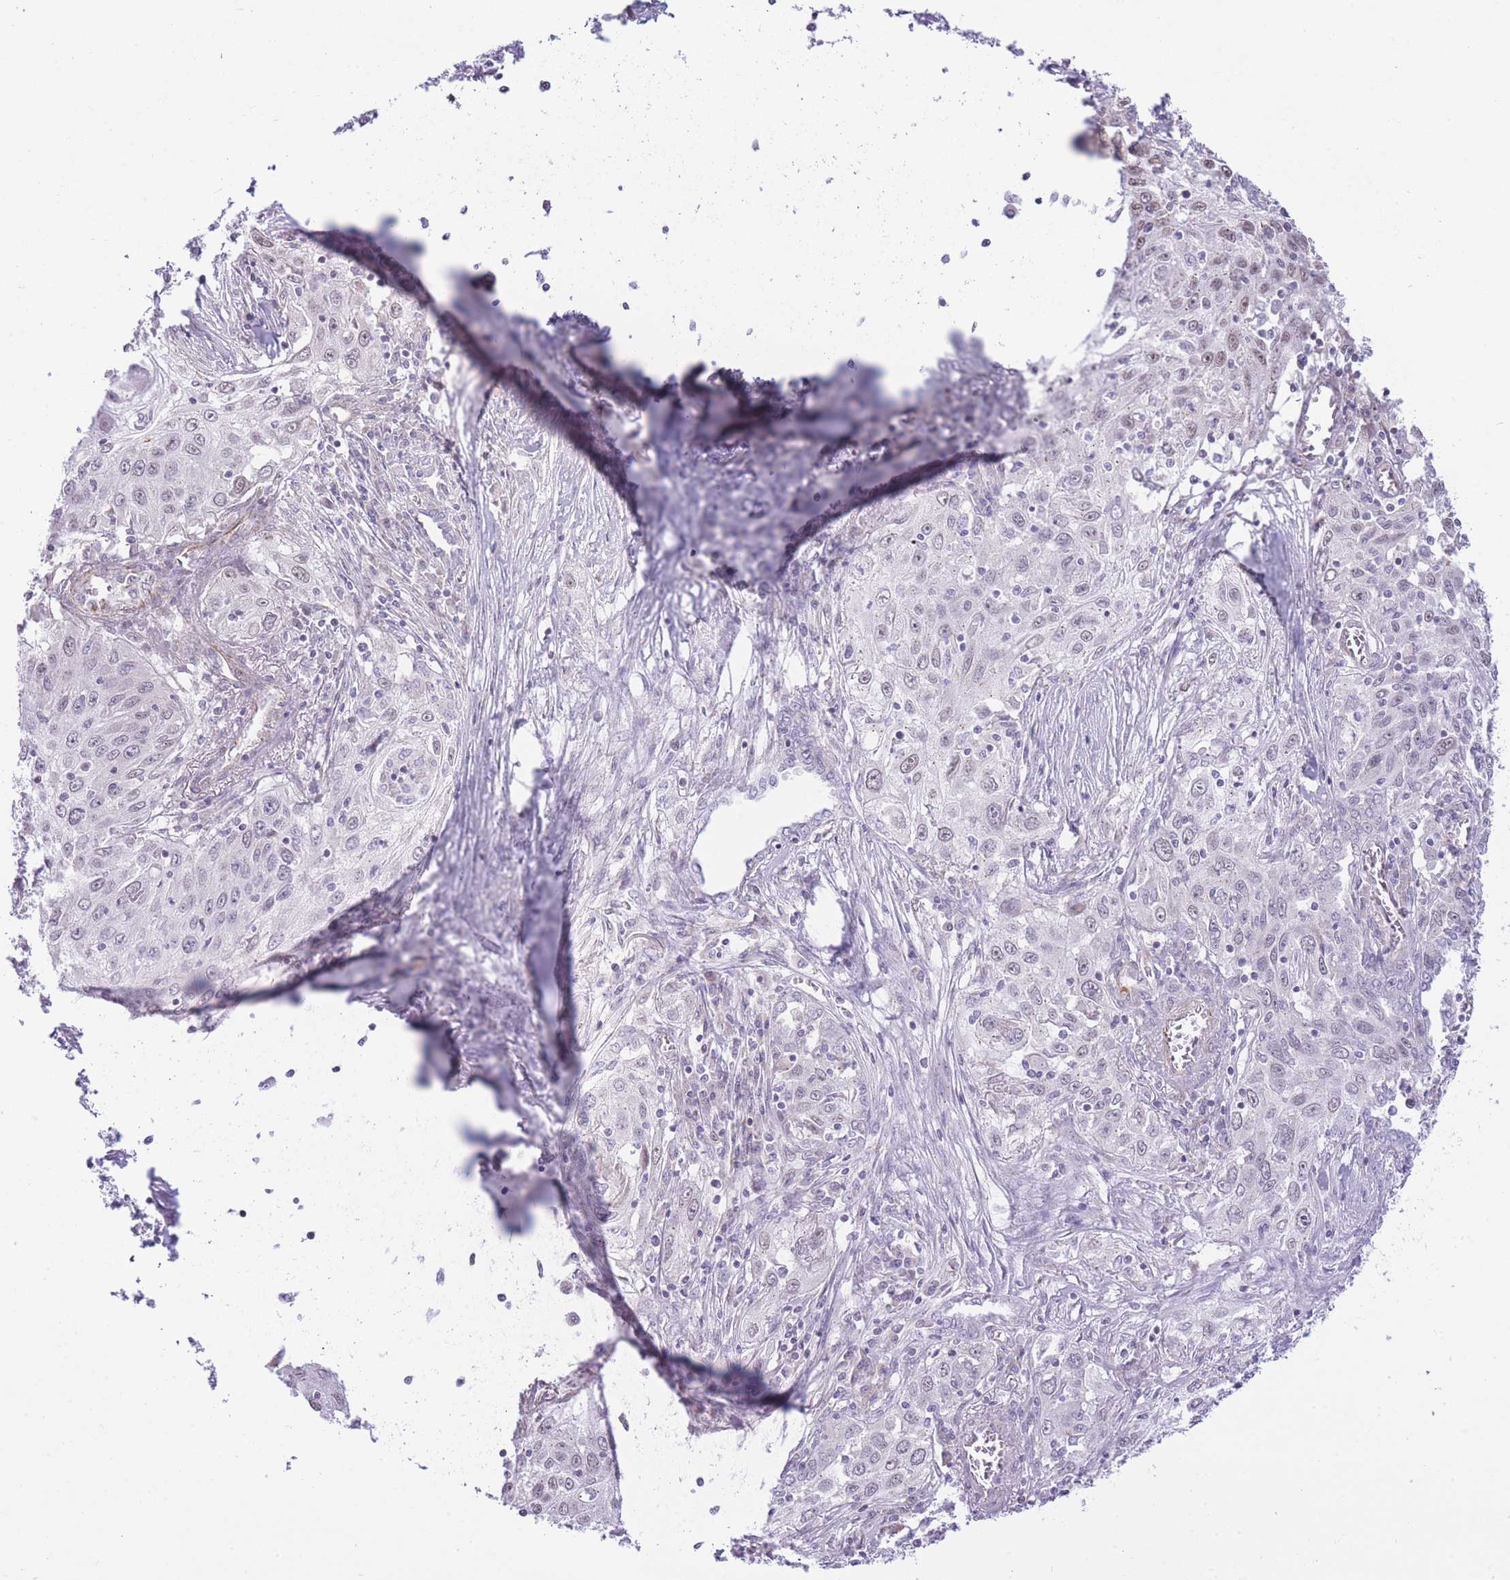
{"staining": {"intensity": "negative", "quantity": "none", "location": "none"}, "tissue": "lung cancer", "cell_type": "Tumor cells", "image_type": "cancer", "snomed": [{"axis": "morphology", "description": "Squamous cell carcinoma, NOS"}, {"axis": "topography", "description": "Lung"}], "caption": "This histopathology image is of lung cancer stained with IHC to label a protein in brown with the nuclei are counter-stained blue. There is no staining in tumor cells.", "gene": "PSG8", "patient": {"sex": "female", "age": 69}}